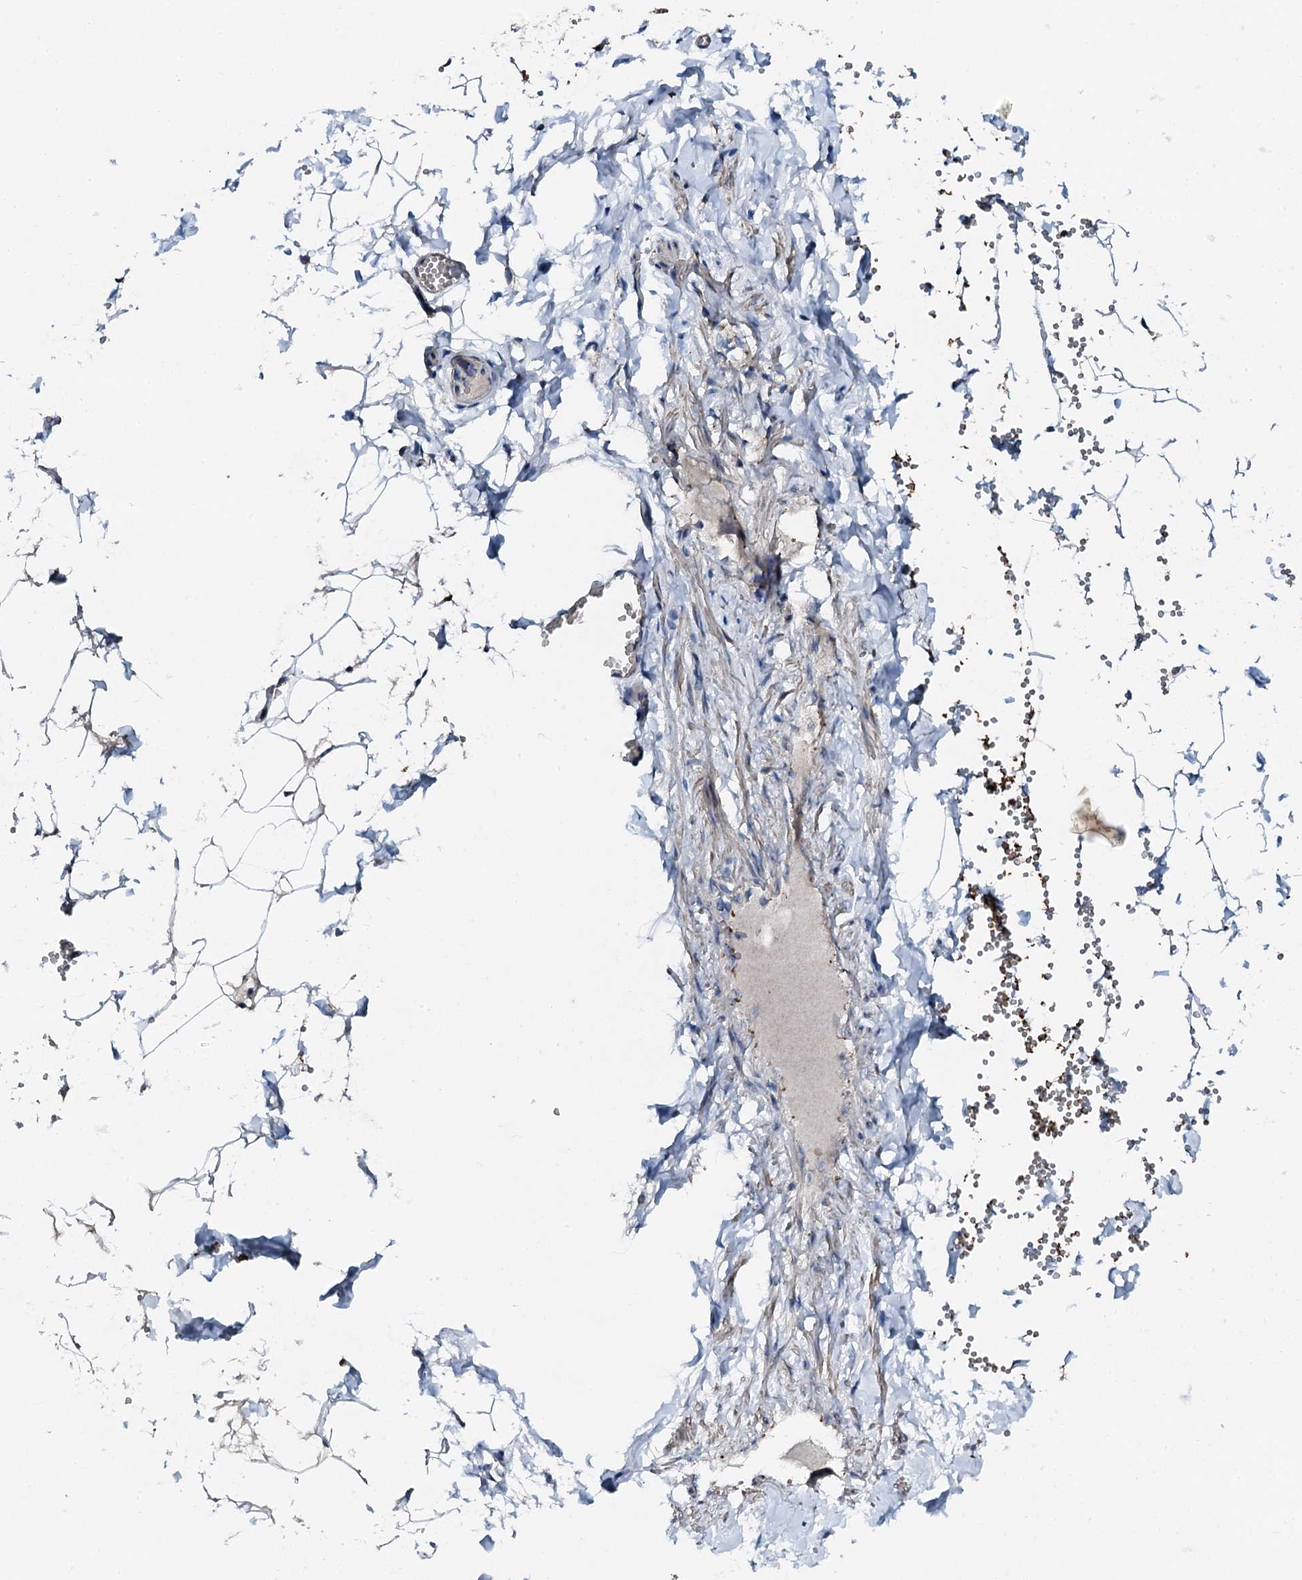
{"staining": {"intensity": "moderate", "quantity": ">75%", "location": "cytoplasmic/membranous"}, "tissue": "adipose tissue", "cell_type": "Adipocytes", "image_type": "normal", "snomed": [{"axis": "morphology", "description": "Normal tissue, NOS"}, {"axis": "topography", "description": "Gallbladder"}, {"axis": "topography", "description": "Peripheral nerve tissue"}], "caption": "IHC of unremarkable adipose tissue demonstrates medium levels of moderate cytoplasmic/membranous expression in about >75% of adipocytes.", "gene": "EDC4", "patient": {"sex": "male", "age": 38}}